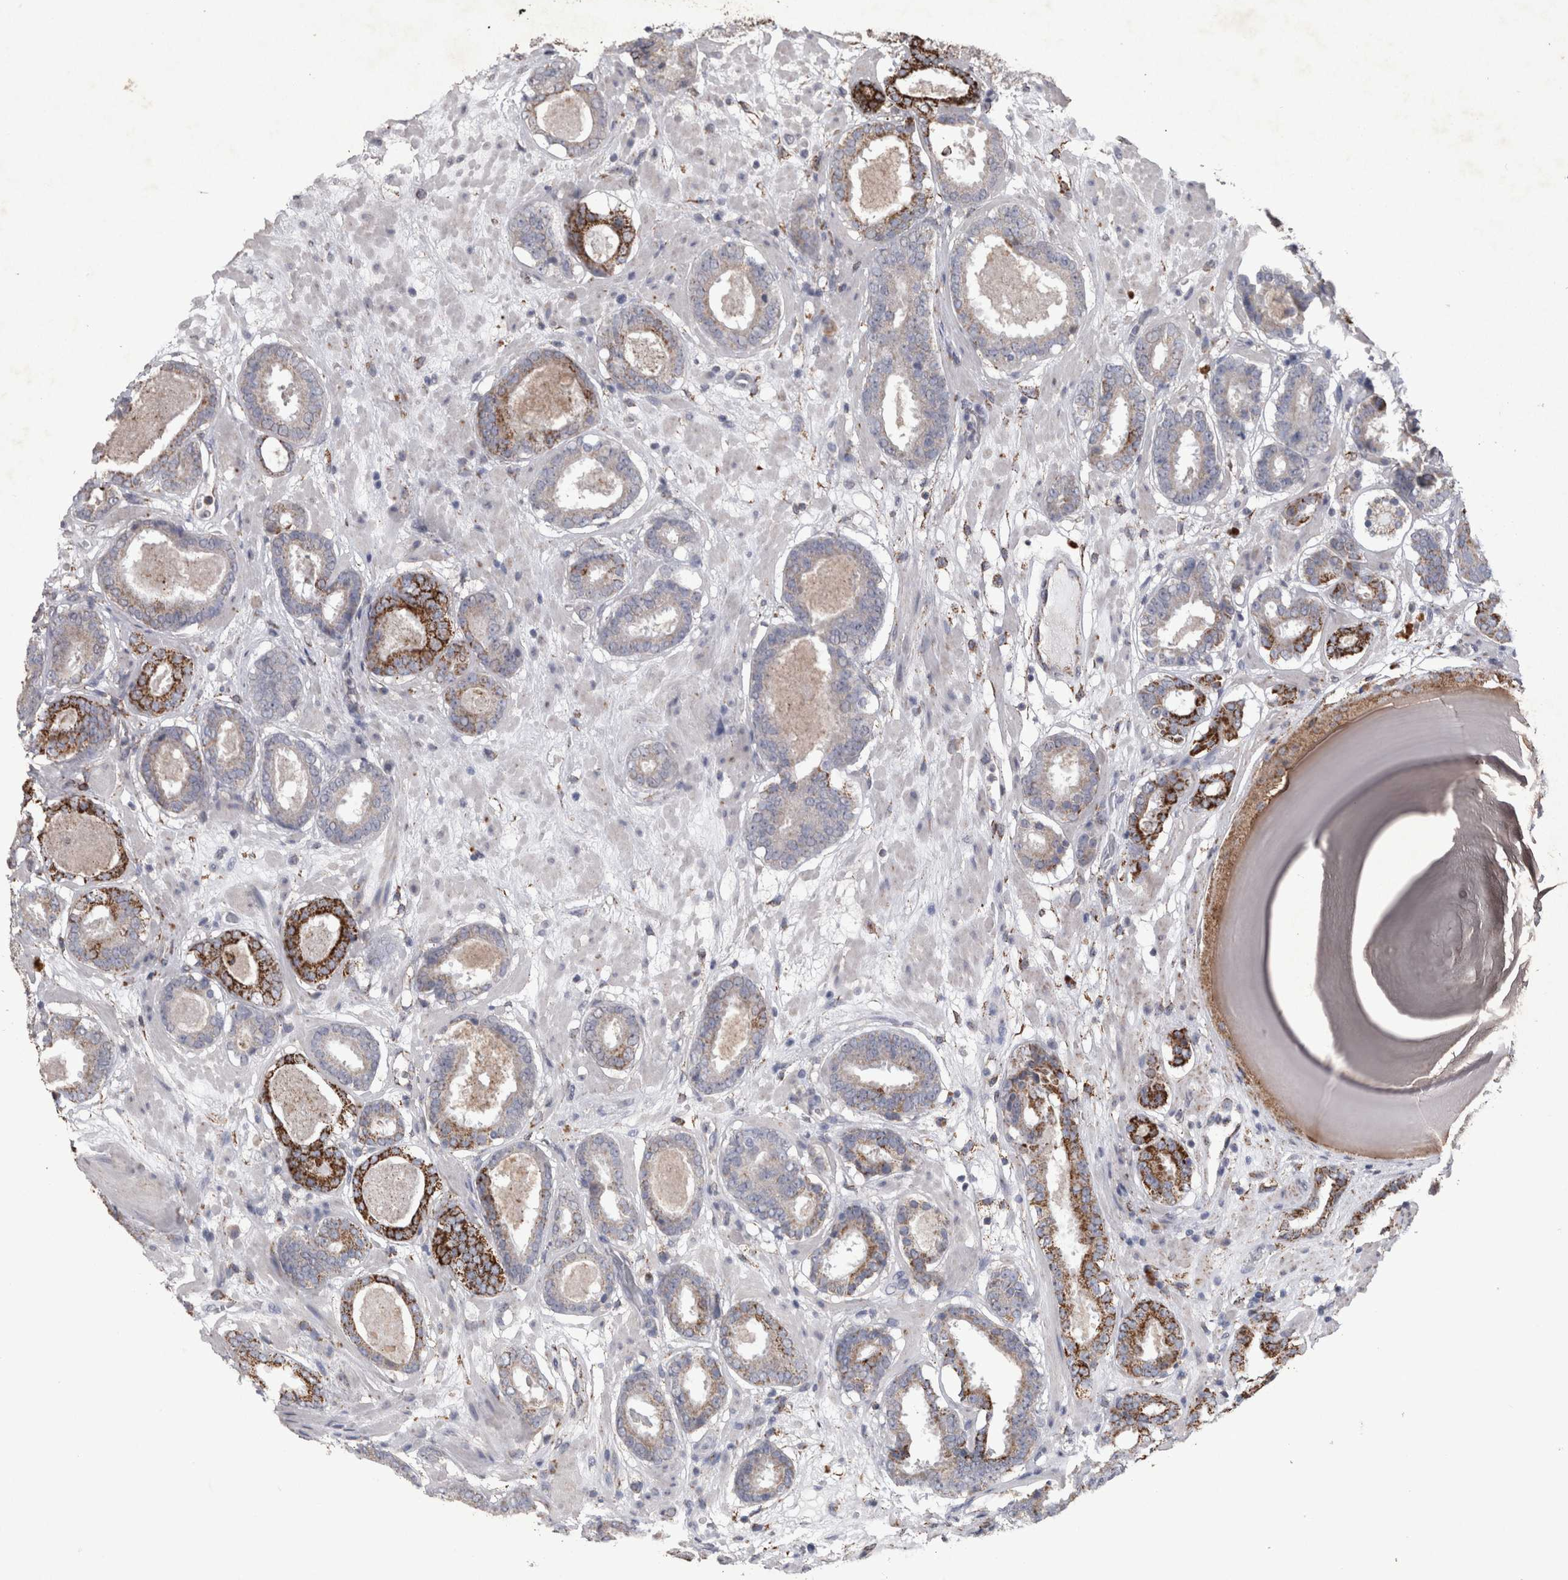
{"staining": {"intensity": "strong", "quantity": "25%-75%", "location": "cytoplasmic/membranous"}, "tissue": "prostate cancer", "cell_type": "Tumor cells", "image_type": "cancer", "snomed": [{"axis": "morphology", "description": "Adenocarcinoma, Low grade"}, {"axis": "topography", "description": "Prostate"}], "caption": "Protein staining displays strong cytoplasmic/membranous expression in about 25%-75% of tumor cells in prostate low-grade adenocarcinoma.", "gene": "DKK3", "patient": {"sex": "male", "age": 69}}